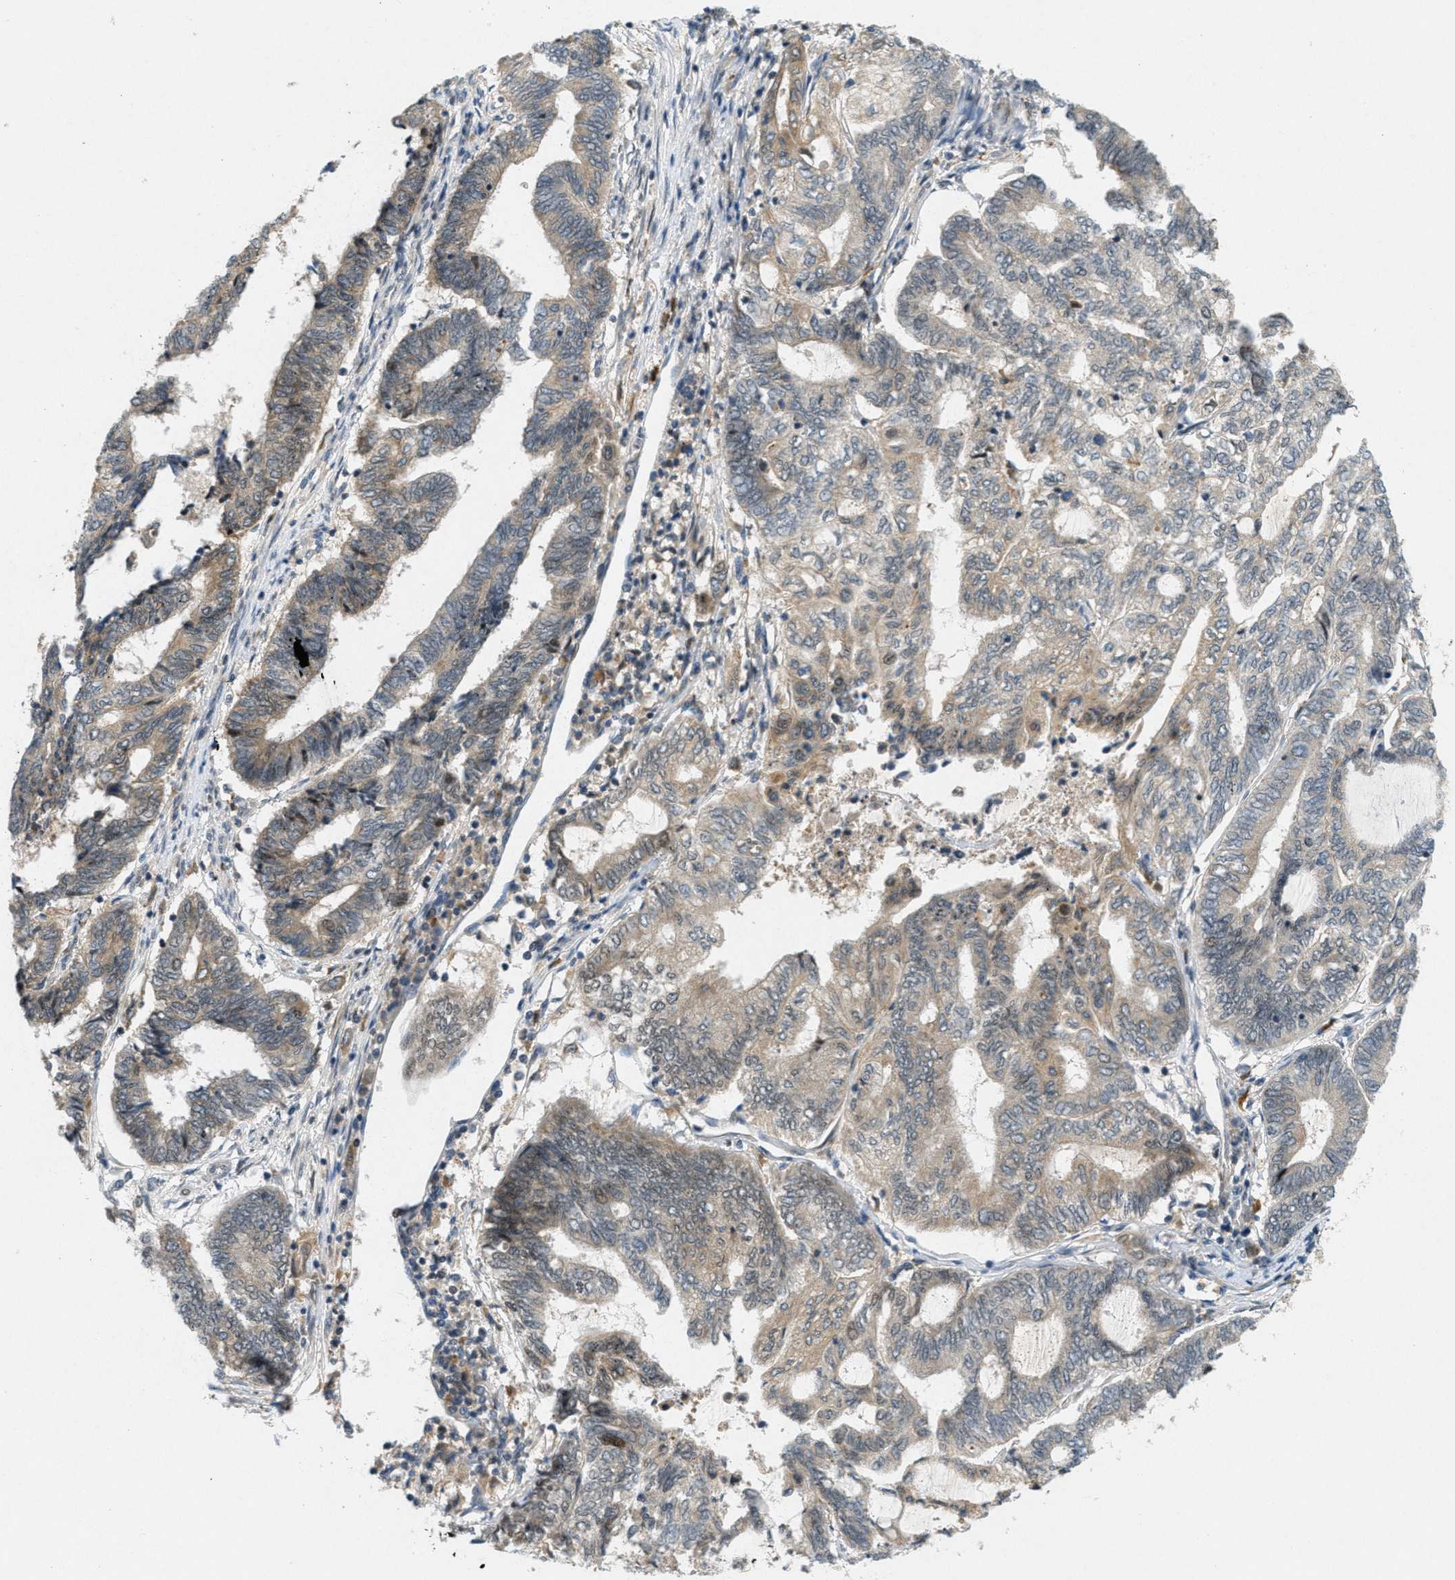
{"staining": {"intensity": "weak", "quantity": "<25%", "location": "cytoplasmic/membranous"}, "tissue": "endometrial cancer", "cell_type": "Tumor cells", "image_type": "cancer", "snomed": [{"axis": "morphology", "description": "Adenocarcinoma, NOS"}, {"axis": "topography", "description": "Uterus"}, {"axis": "topography", "description": "Endometrium"}], "caption": "The immunohistochemistry (IHC) image has no significant expression in tumor cells of endometrial cancer tissue.", "gene": "SIGMAR1", "patient": {"sex": "female", "age": 70}}